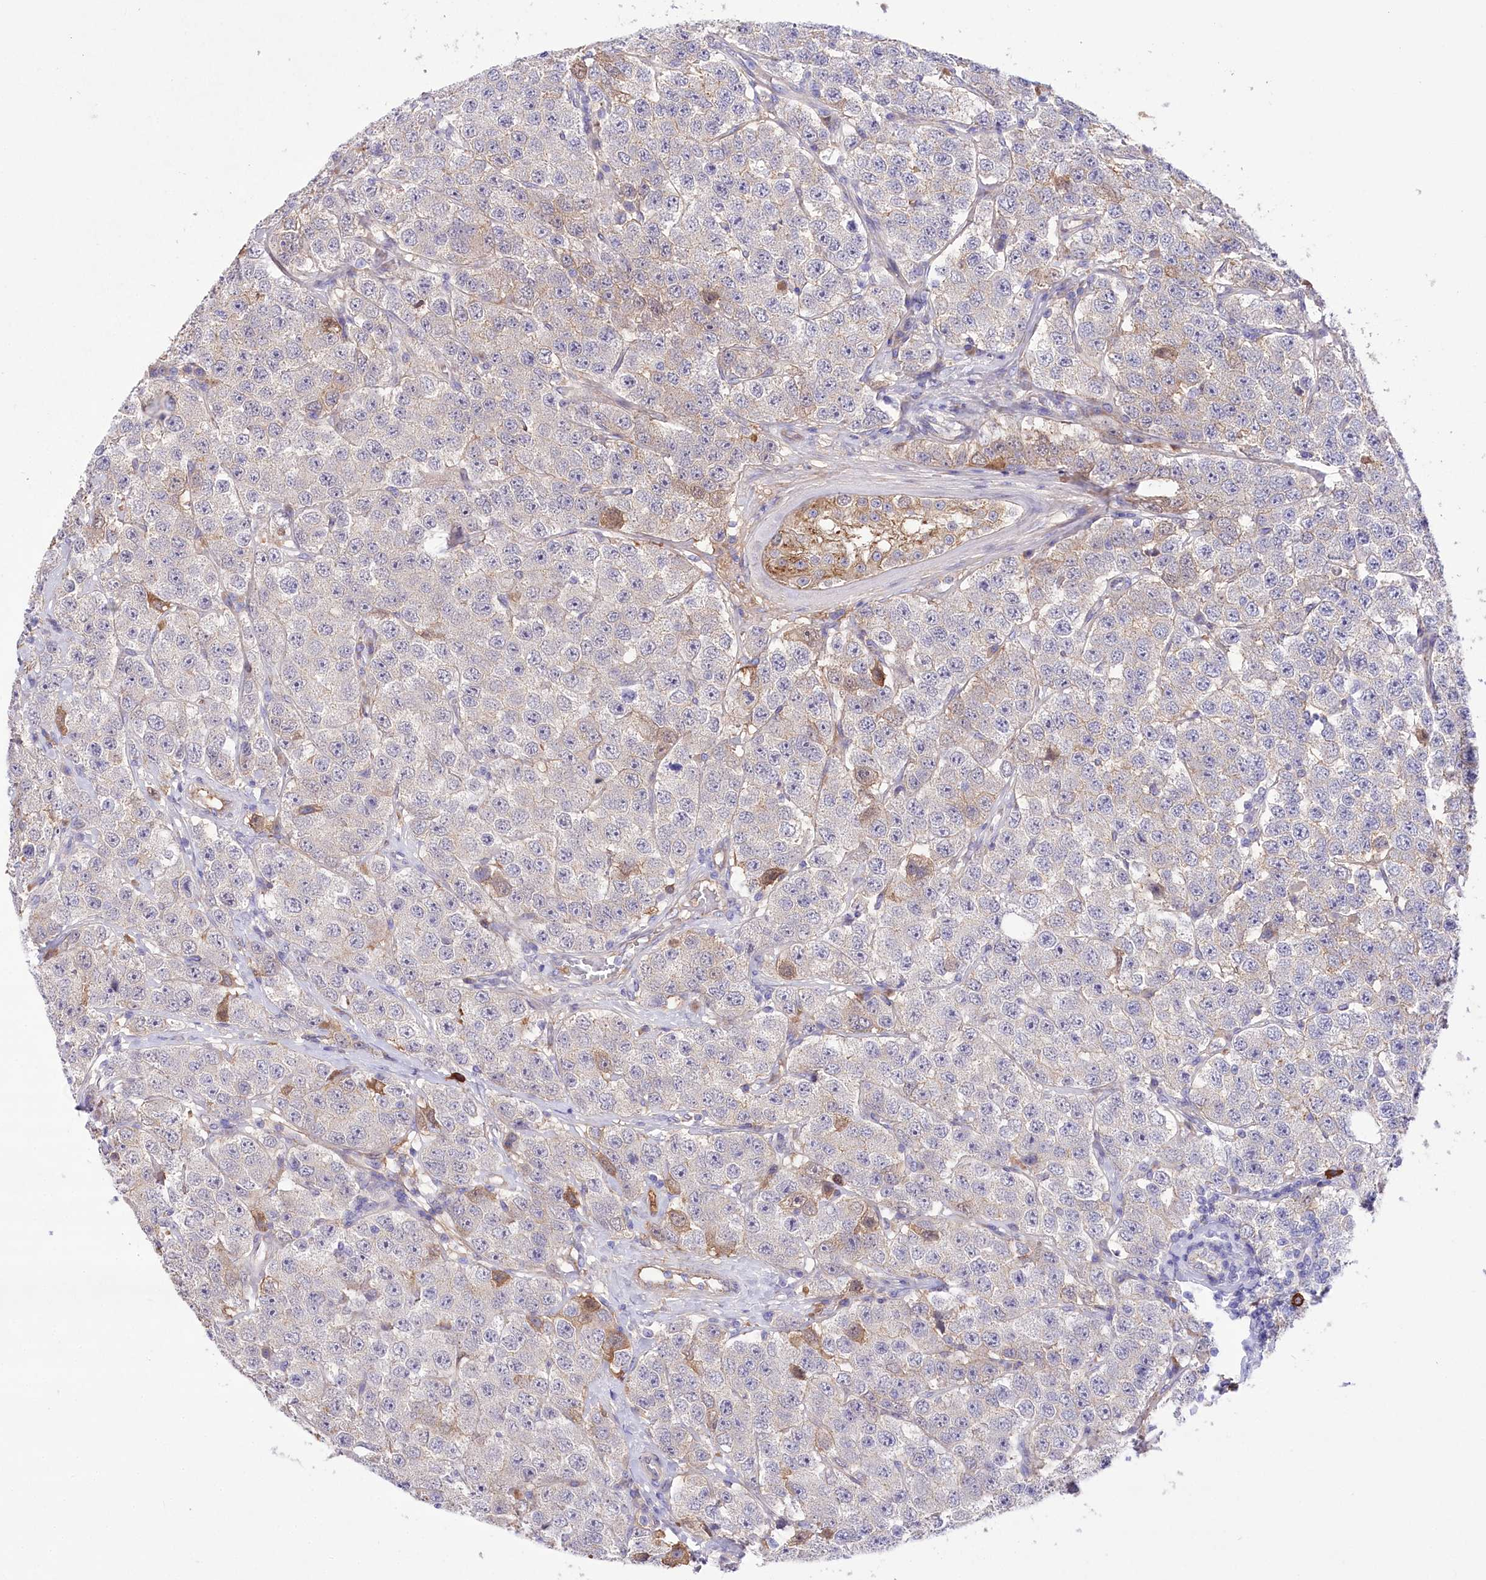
{"staining": {"intensity": "negative", "quantity": "none", "location": "none"}, "tissue": "testis cancer", "cell_type": "Tumor cells", "image_type": "cancer", "snomed": [{"axis": "morphology", "description": "Seminoma, NOS"}, {"axis": "topography", "description": "Testis"}], "caption": "Tumor cells show no significant protein expression in seminoma (testis).", "gene": "CEP164", "patient": {"sex": "male", "age": 28}}